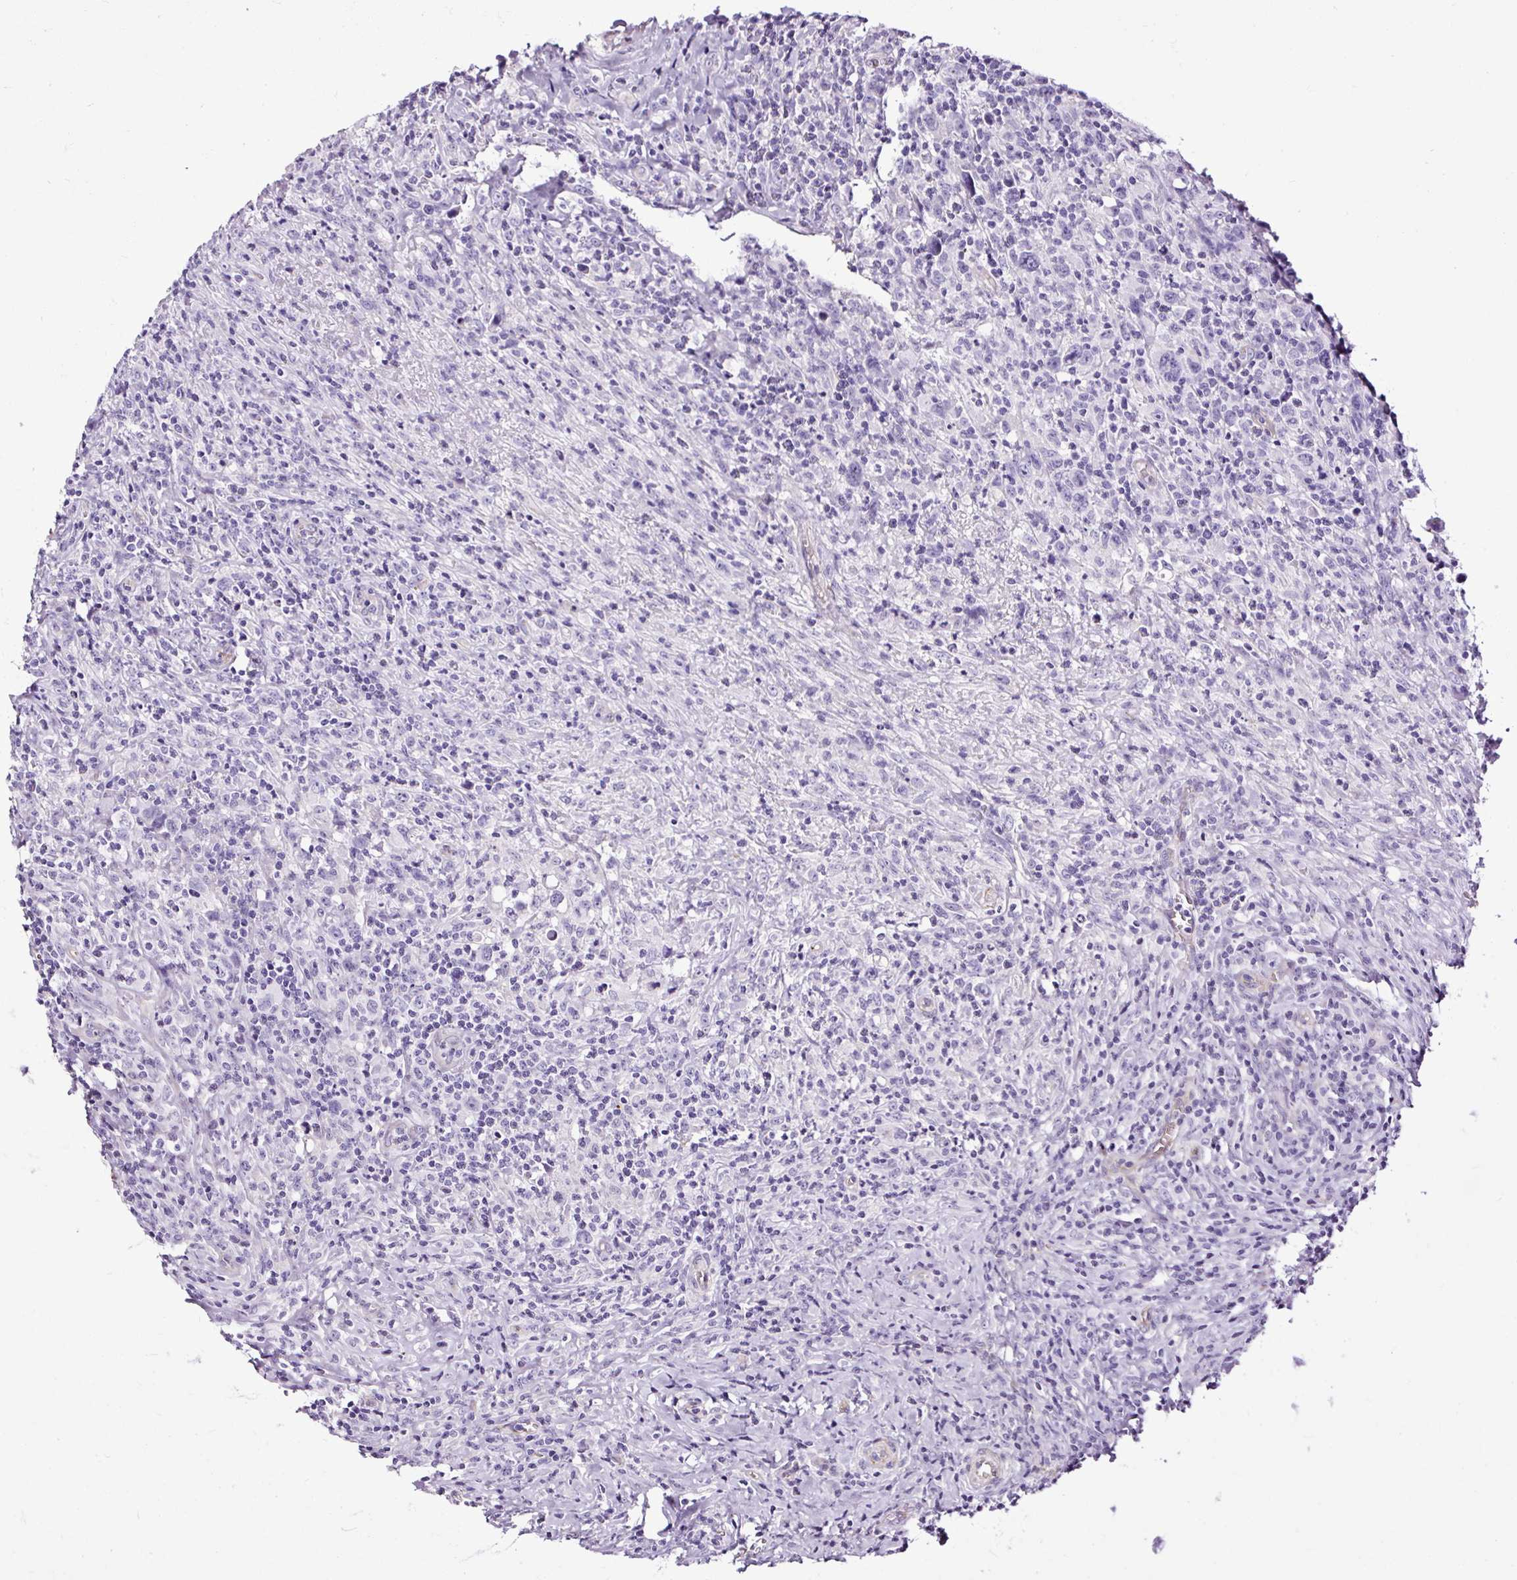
{"staining": {"intensity": "negative", "quantity": "none", "location": "none"}, "tissue": "lymphoma", "cell_type": "Tumor cells", "image_type": "cancer", "snomed": [{"axis": "morphology", "description": "Hodgkin's disease, NOS"}, {"axis": "topography", "description": "Lymph node"}], "caption": "This is an immunohistochemistry micrograph of lymphoma. There is no expression in tumor cells.", "gene": "SLC7A8", "patient": {"sex": "female", "age": 18}}